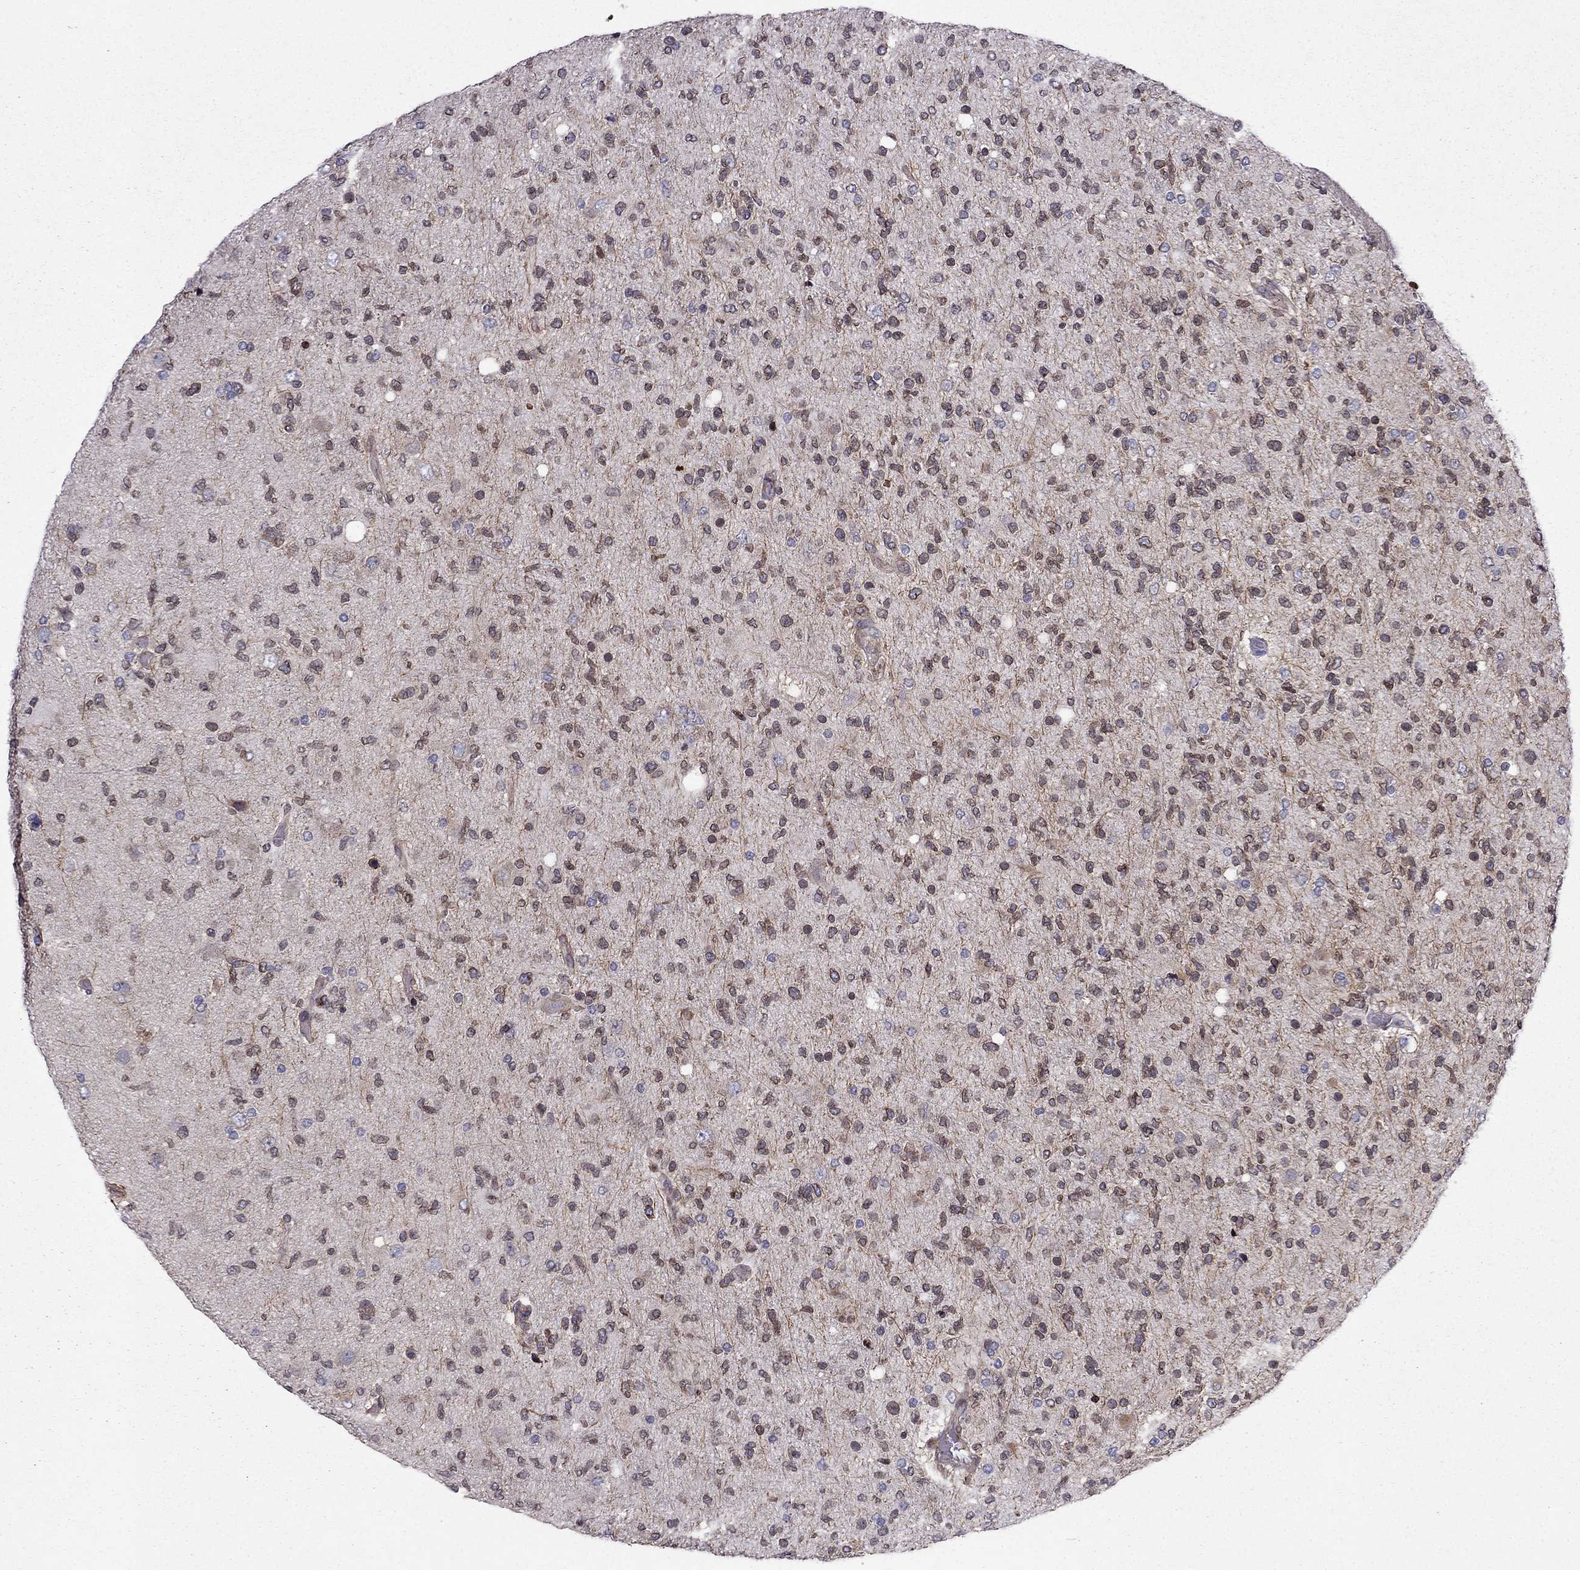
{"staining": {"intensity": "moderate", "quantity": "25%-75%", "location": "nuclear"}, "tissue": "glioma", "cell_type": "Tumor cells", "image_type": "cancer", "snomed": [{"axis": "morphology", "description": "Glioma, malignant, High grade"}, {"axis": "topography", "description": "Cerebral cortex"}], "caption": "Immunohistochemical staining of high-grade glioma (malignant) demonstrates medium levels of moderate nuclear protein staining in approximately 25%-75% of tumor cells. (Stains: DAB in brown, nuclei in blue, Microscopy: brightfield microscopy at high magnification).", "gene": "CDC42BPA", "patient": {"sex": "male", "age": 70}}